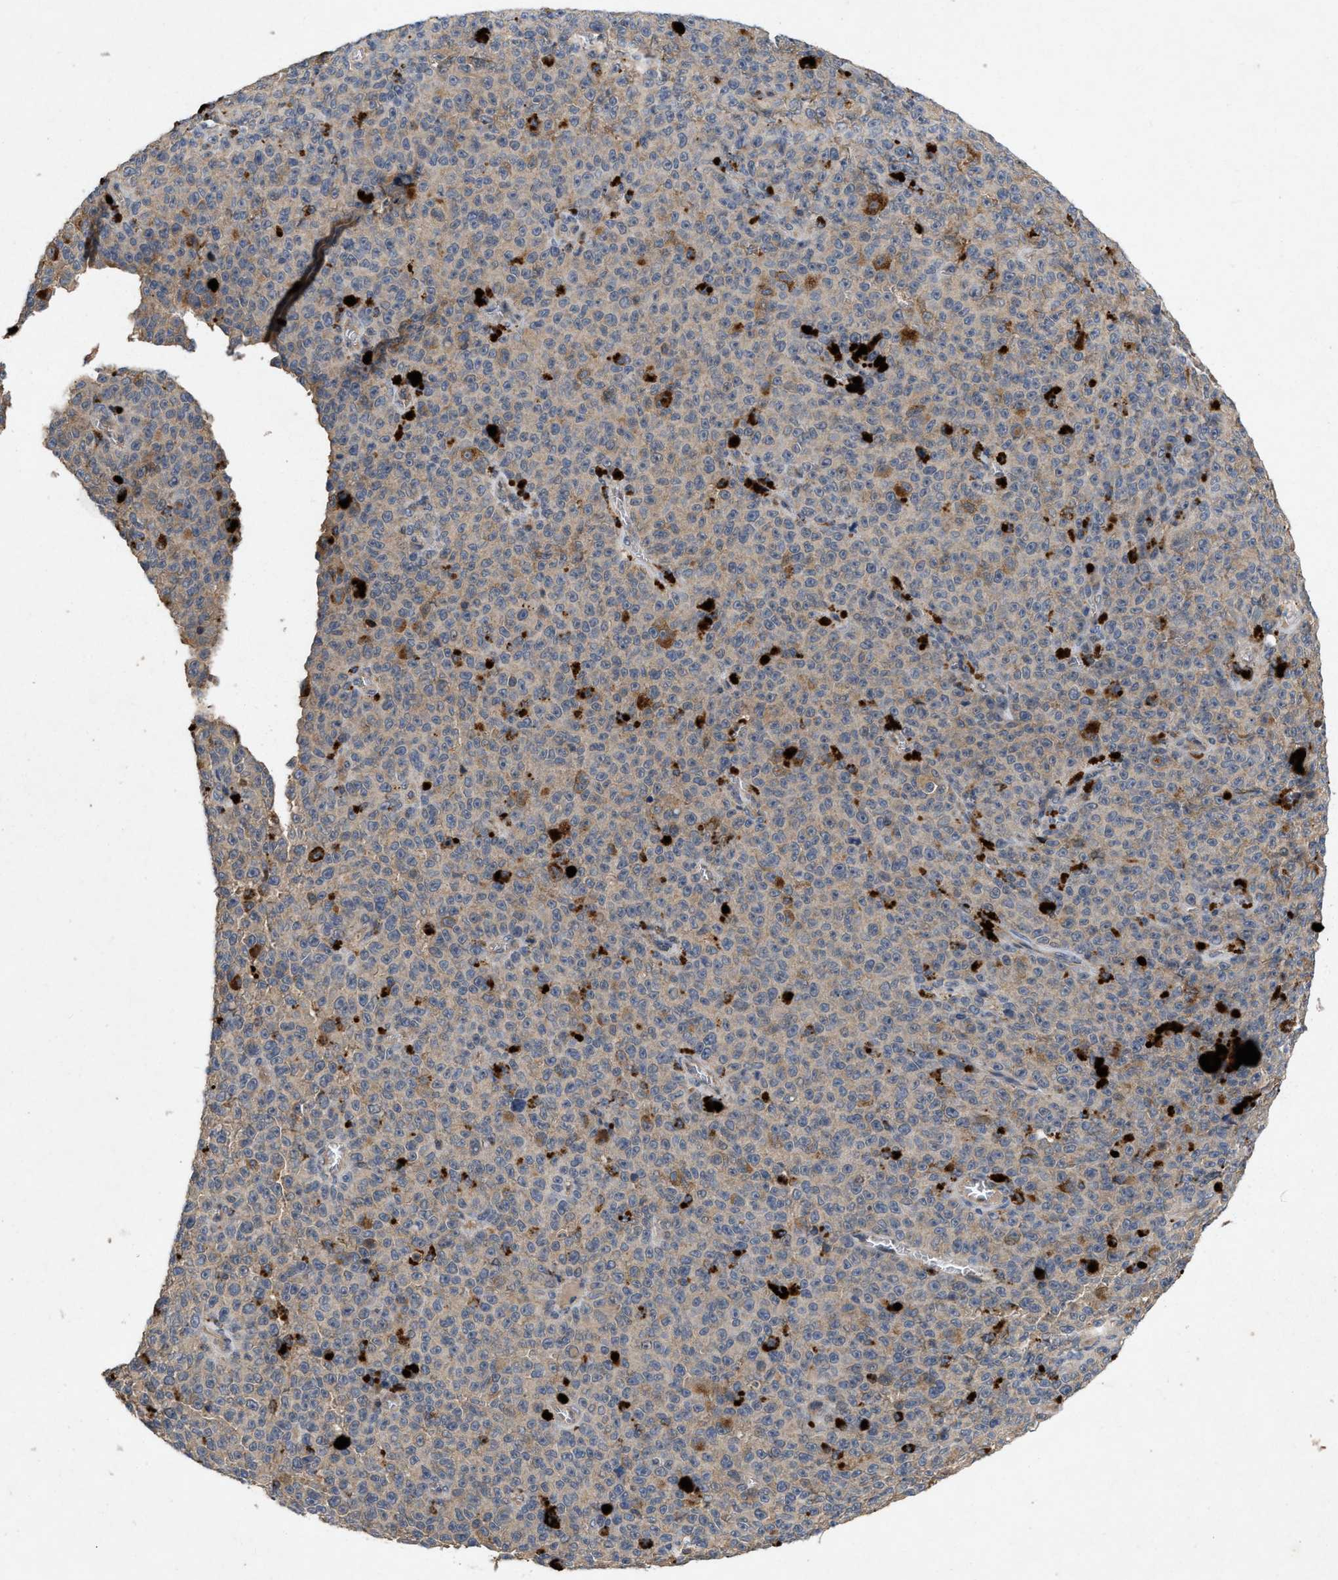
{"staining": {"intensity": "moderate", "quantity": "25%-75%", "location": "cytoplasmic/membranous"}, "tissue": "melanoma", "cell_type": "Tumor cells", "image_type": "cancer", "snomed": [{"axis": "morphology", "description": "Malignant melanoma, NOS"}, {"axis": "topography", "description": "Skin"}], "caption": "A medium amount of moderate cytoplasmic/membranous expression is present in approximately 25%-75% of tumor cells in melanoma tissue.", "gene": "LPAR2", "patient": {"sex": "female", "age": 82}}